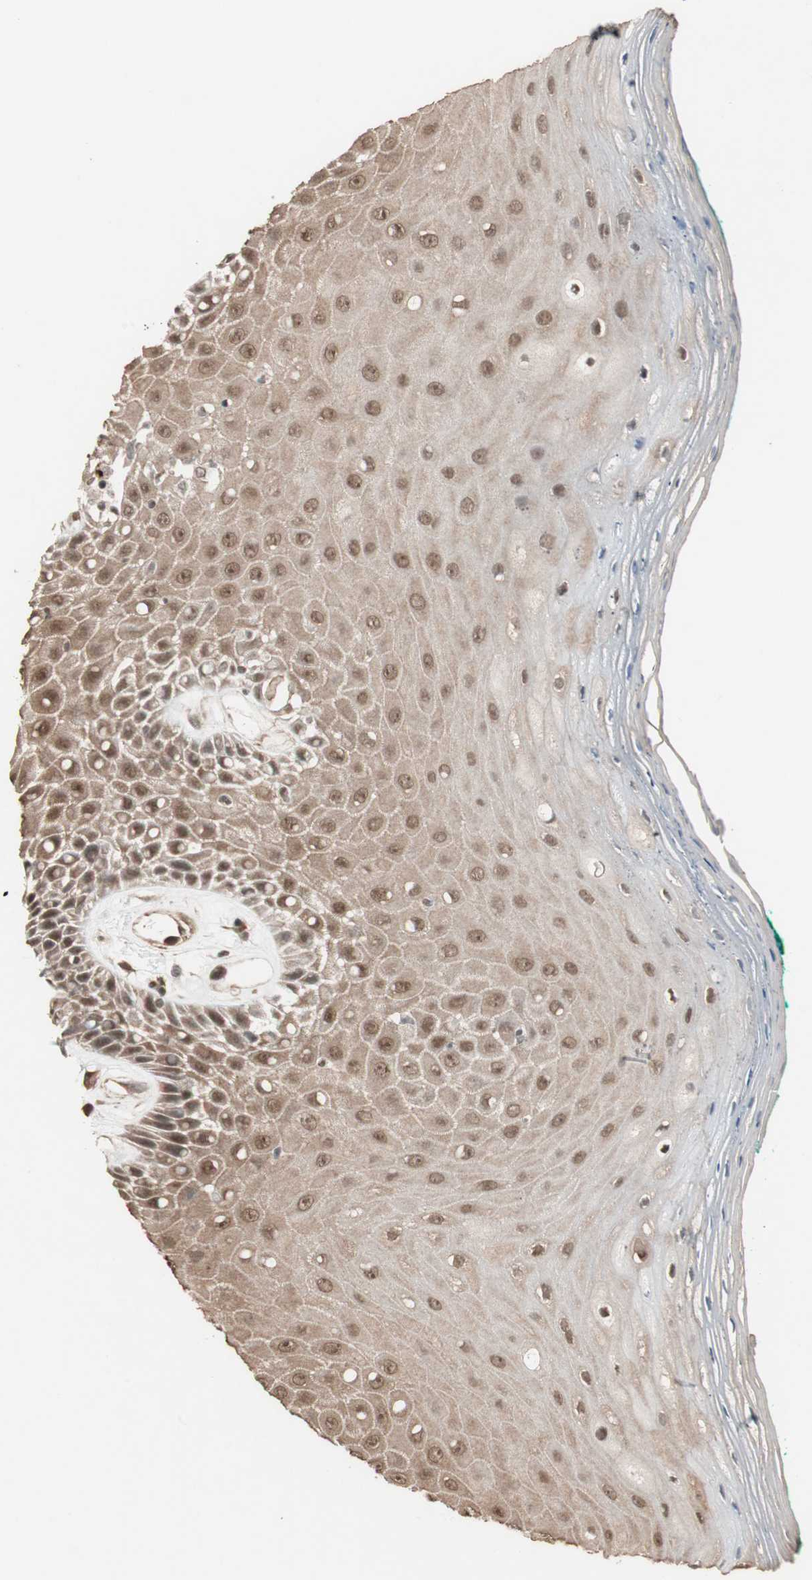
{"staining": {"intensity": "weak", "quantity": ">75%", "location": "cytoplasmic/membranous,nuclear"}, "tissue": "oral mucosa", "cell_type": "Squamous epithelial cells", "image_type": "normal", "snomed": [{"axis": "morphology", "description": "Normal tissue, NOS"}, {"axis": "morphology", "description": "Squamous cell carcinoma, NOS"}, {"axis": "topography", "description": "Skeletal muscle"}, {"axis": "topography", "description": "Oral tissue"}, {"axis": "topography", "description": "Head-Neck"}], "caption": "A high-resolution micrograph shows IHC staining of unremarkable oral mucosa, which reveals weak cytoplasmic/membranous,nuclear staining in about >75% of squamous epithelial cells.", "gene": "DRAP1", "patient": {"sex": "female", "age": 84}}